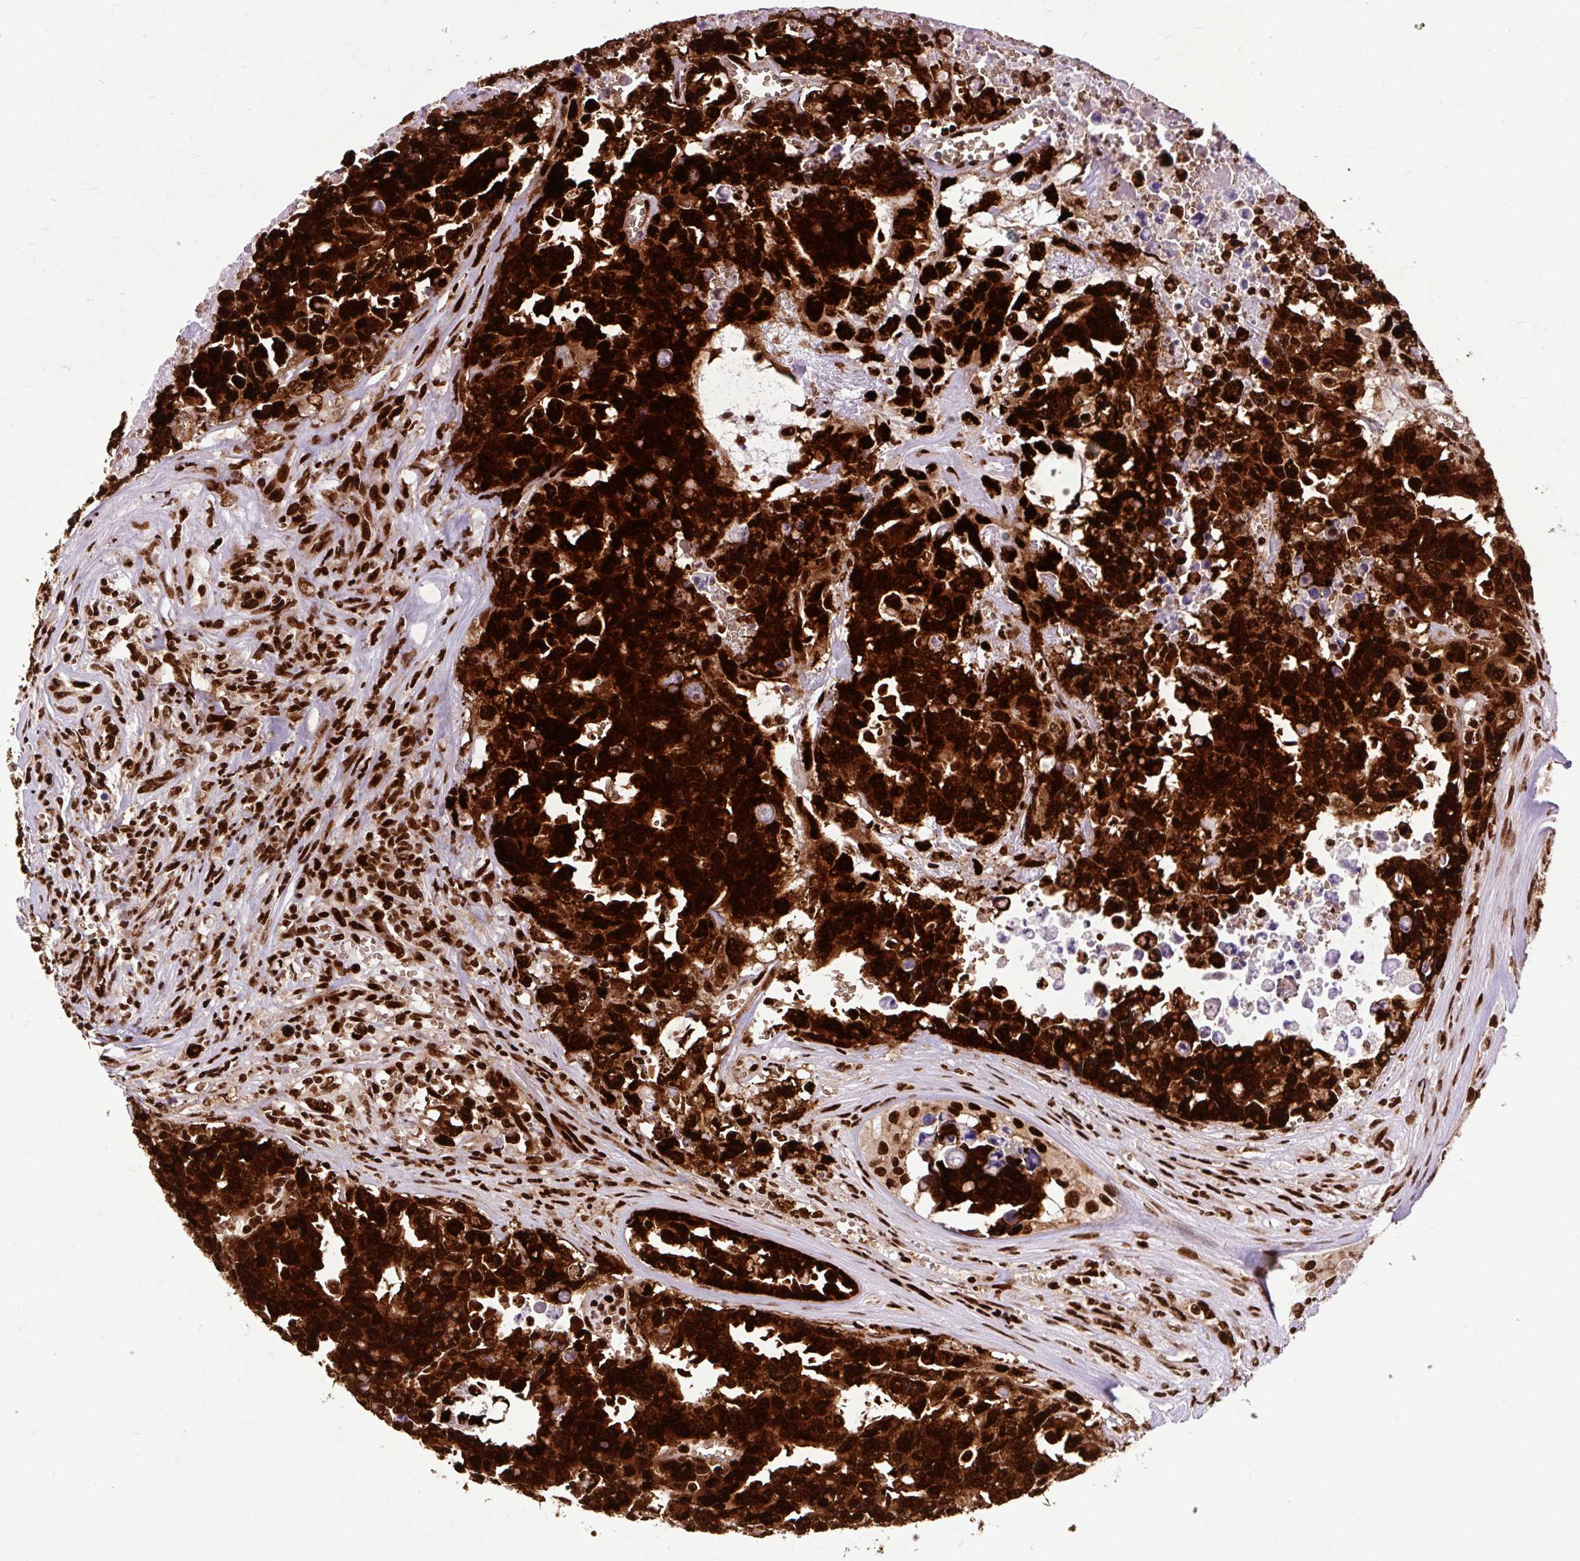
{"staining": {"intensity": "strong", "quantity": ">75%", "location": "cytoplasmic/membranous,nuclear"}, "tissue": "testis cancer", "cell_type": "Tumor cells", "image_type": "cancer", "snomed": [{"axis": "morphology", "description": "Carcinoma, Embryonal, NOS"}, {"axis": "topography", "description": "Testis"}], "caption": "Testis cancer (embryonal carcinoma) stained for a protein (brown) reveals strong cytoplasmic/membranous and nuclear positive staining in approximately >75% of tumor cells.", "gene": "FUS", "patient": {"sex": "male", "age": 24}}